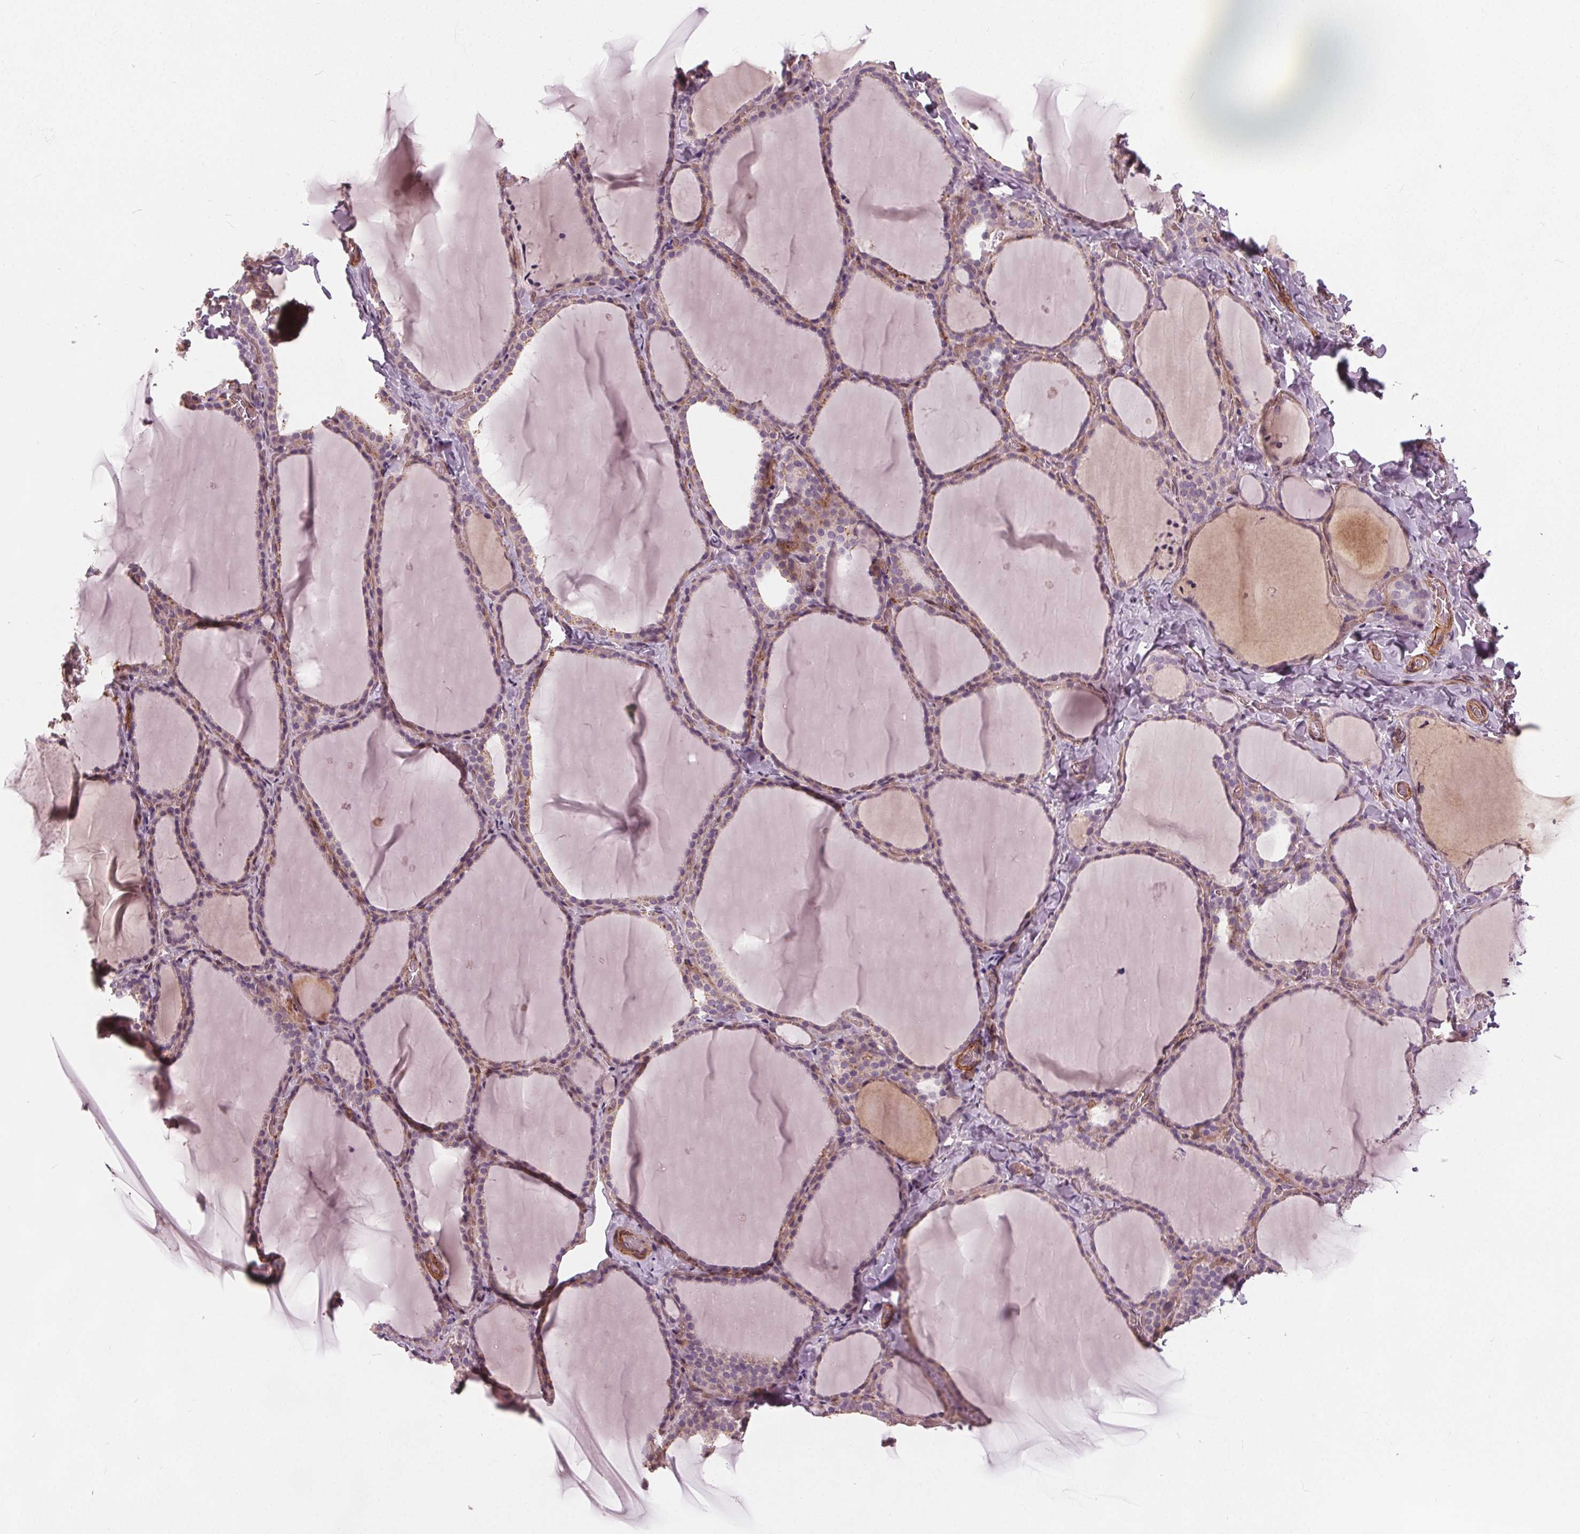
{"staining": {"intensity": "moderate", "quantity": "<25%", "location": "cytoplasmic/membranous"}, "tissue": "thyroid gland", "cell_type": "Glandular cells", "image_type": "normal", "snomed": [{"axis": "morphology", "description": "Normal tissue, NOS"}, {"axis": "topography", "description": "Thyroid gland"}], "caption": "Protein expression analysis of normal thyroid gland demonstrates moderate cytoplasmic/membranous positivity in about <25% of glandular cells. (DAB = brown stain, brightfield microscopy at high magnification).", "gene": "PDGFD", "patient": {"sex": "female", "age": 22}}